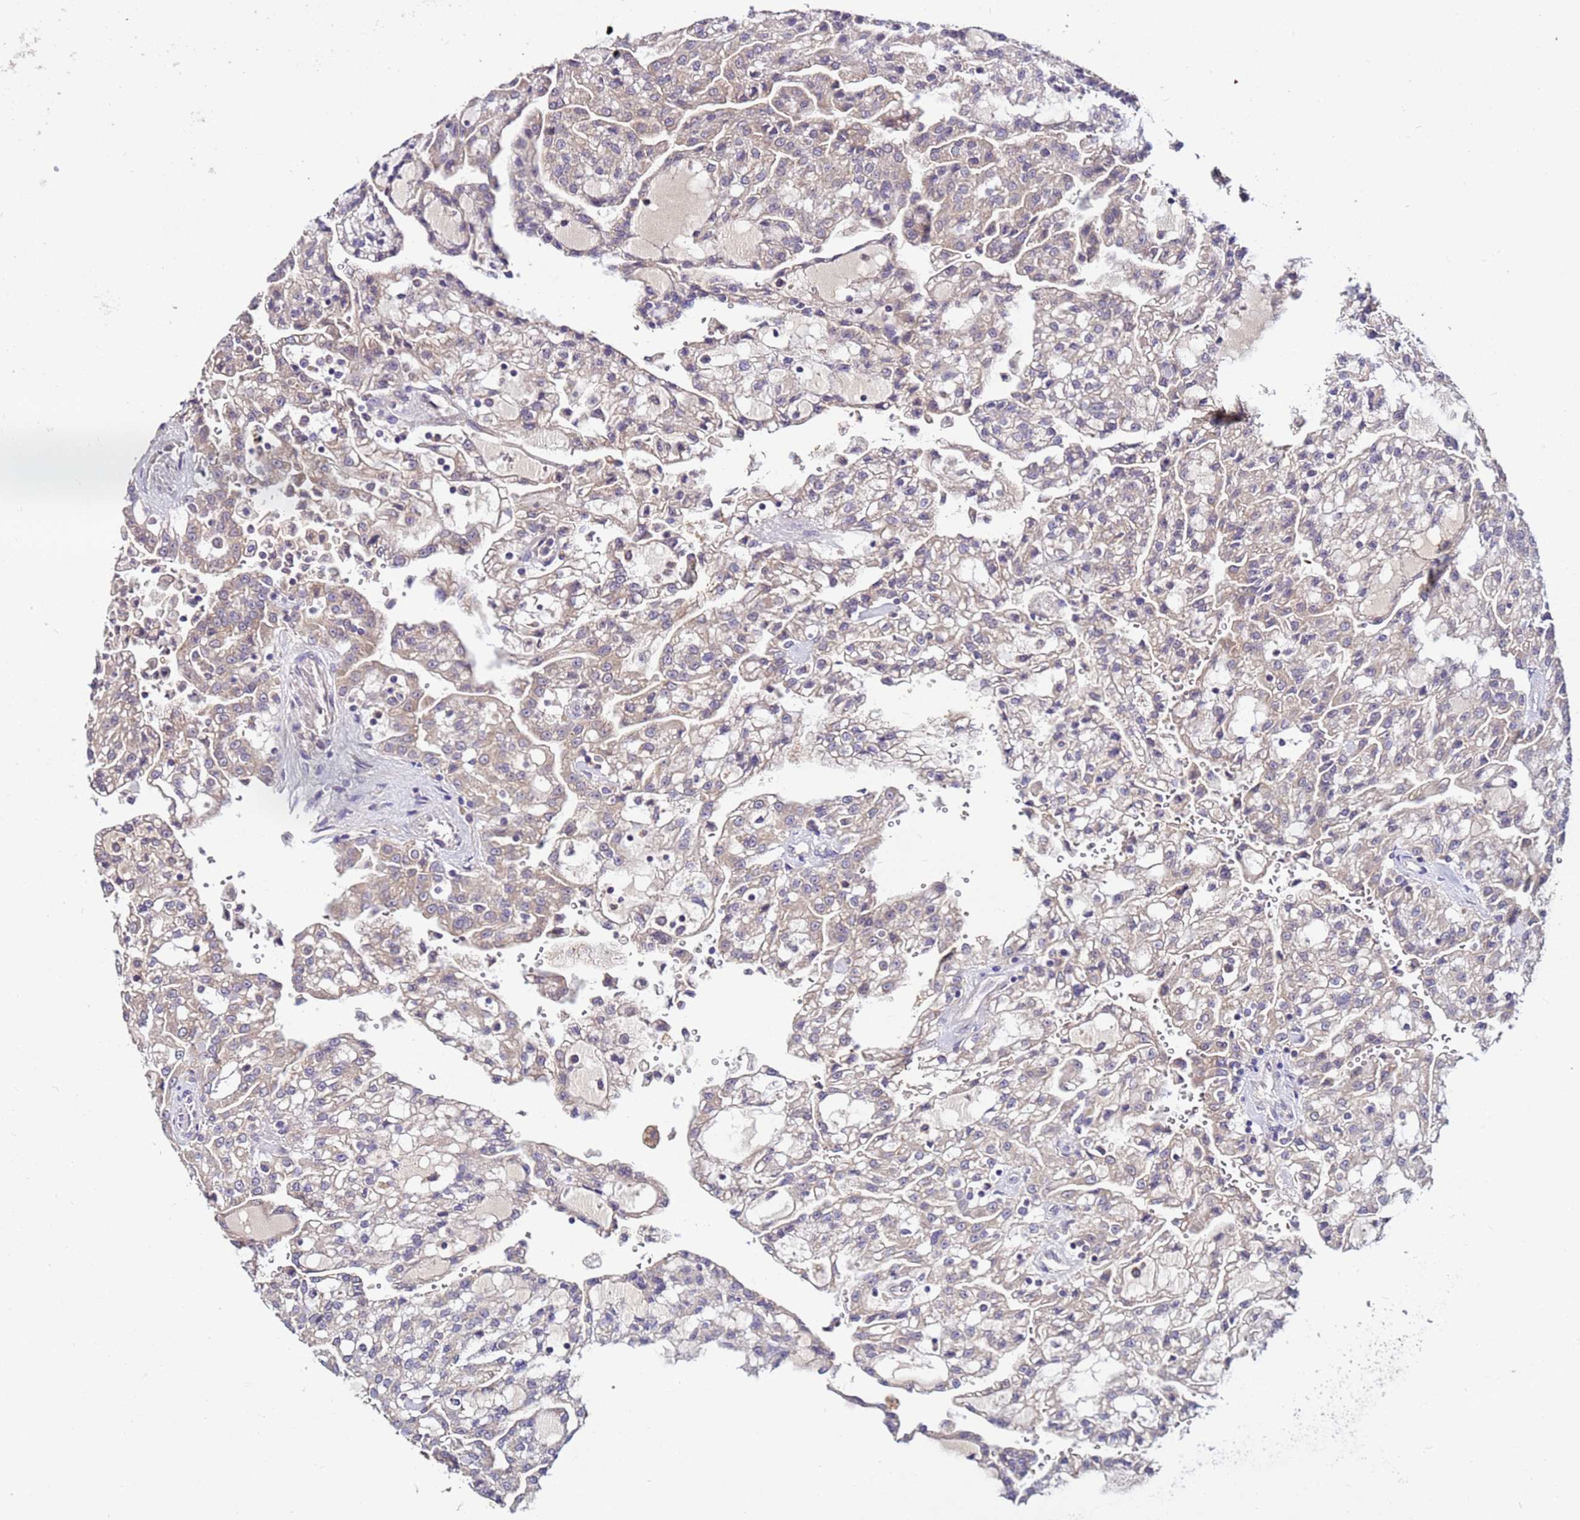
{"staining": {"intensity": "negative", "quantity": "none", "location": "none"}, "tissue": "renal cancer", "cell_type": "Tumor cells", "image_type": "cancer", "snomed": [{"axis": "morphology", "description": "Adenocarcinoma, NOS"}, {"axis": "topography", "description": "Kidney"}], "caption": "The histopathology image demonstrates no staining of tumor cells in renal cancer. The staining is performed using DAB brown chromogen with nuclei counter-stained in using hematoxylin.", "gene": "GSPT2", "patient": {"sex": "male", "age": 63}}